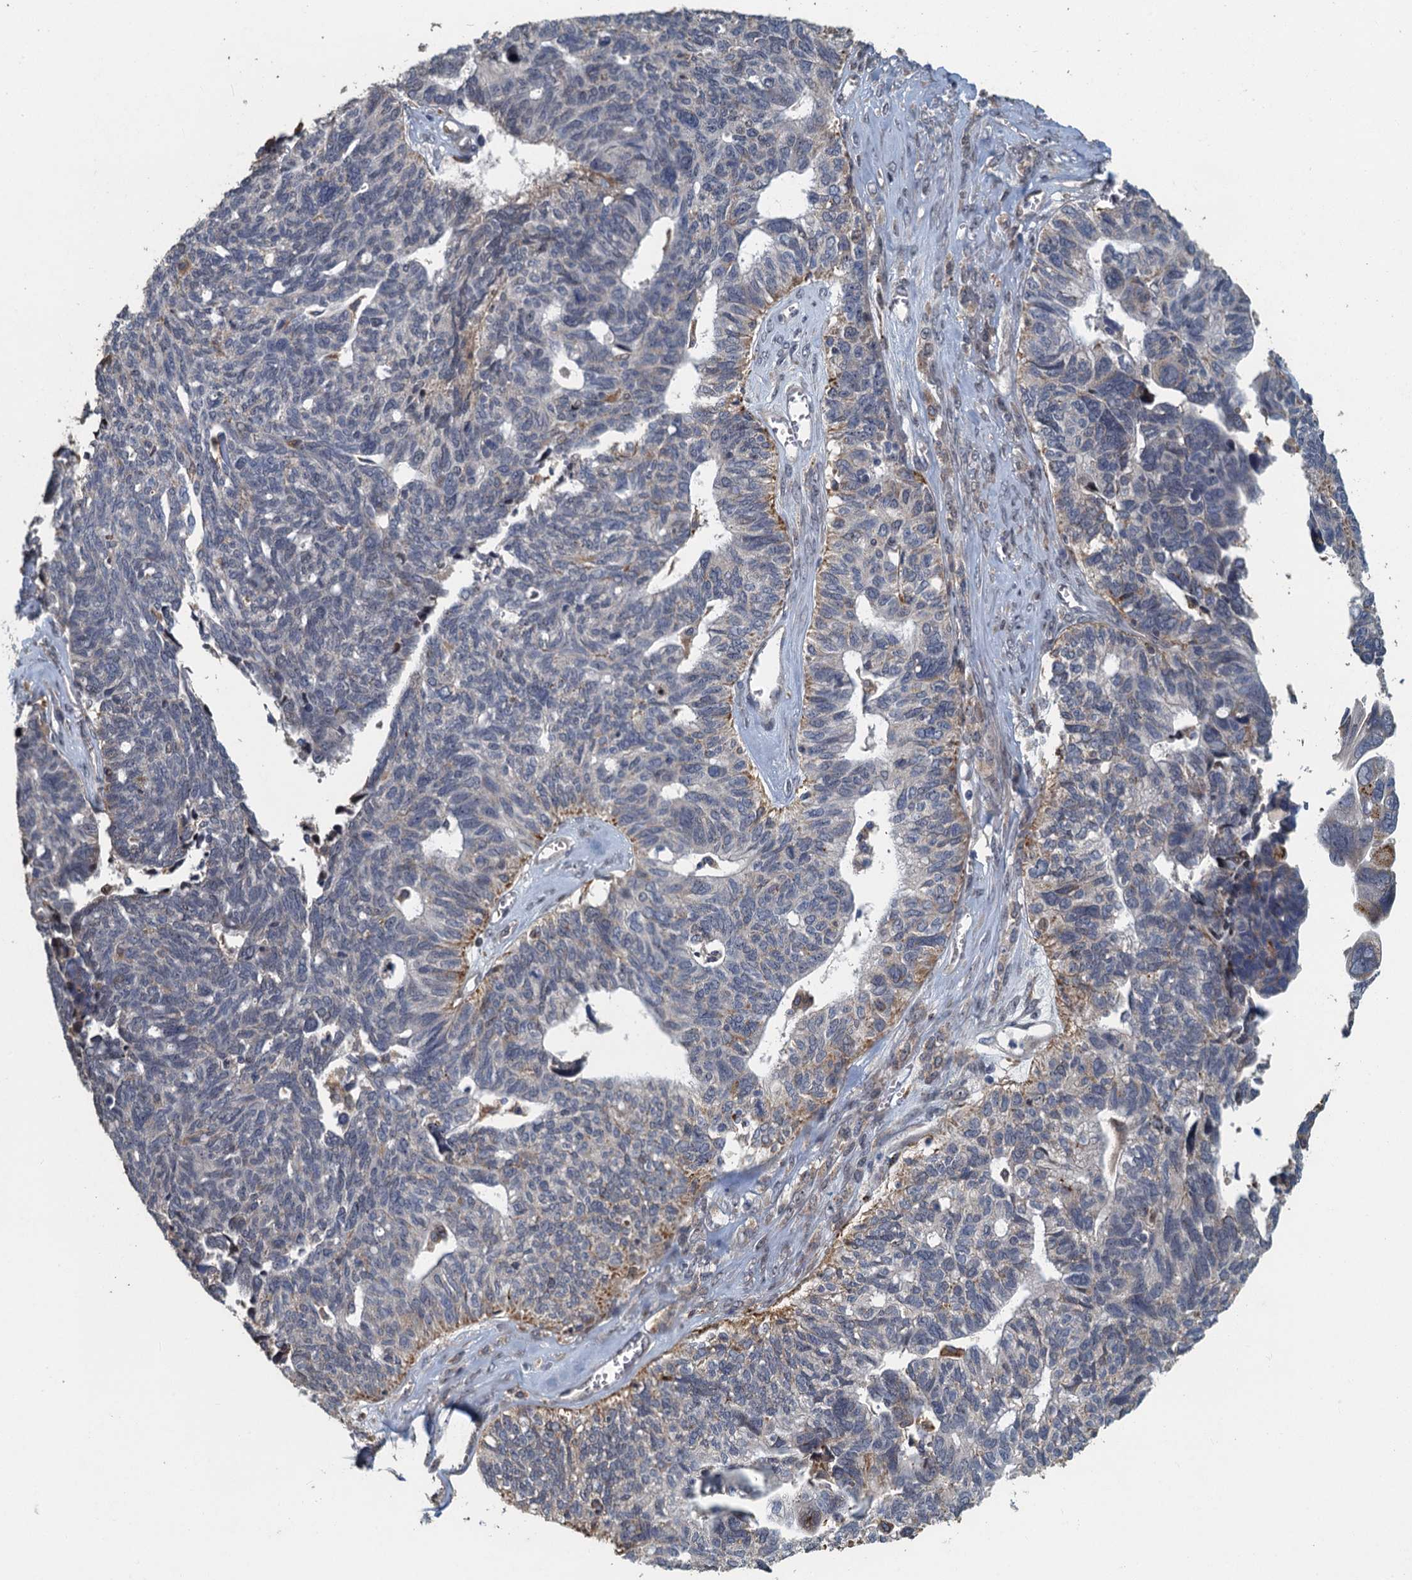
{"staining": {"intensity": "negative", "quantity": "none", "location": "none"}, "tissue": "ovarian cancer", "cell_type": "Tumor cells", "image_type": "cancer", "snomed": [{"axis": "morphology", "description": "Cystadenocarcinoma, serous, NOS"}, {"axis": "topography", "description": "Ovary"}], "caption": "Protein analysis of ovarian cancer (serous cystadenocarcinoma) displays no significant positivity in tumor cells.", "gene": "AGRN", "patient": {"sex": "female", "age": 79}}